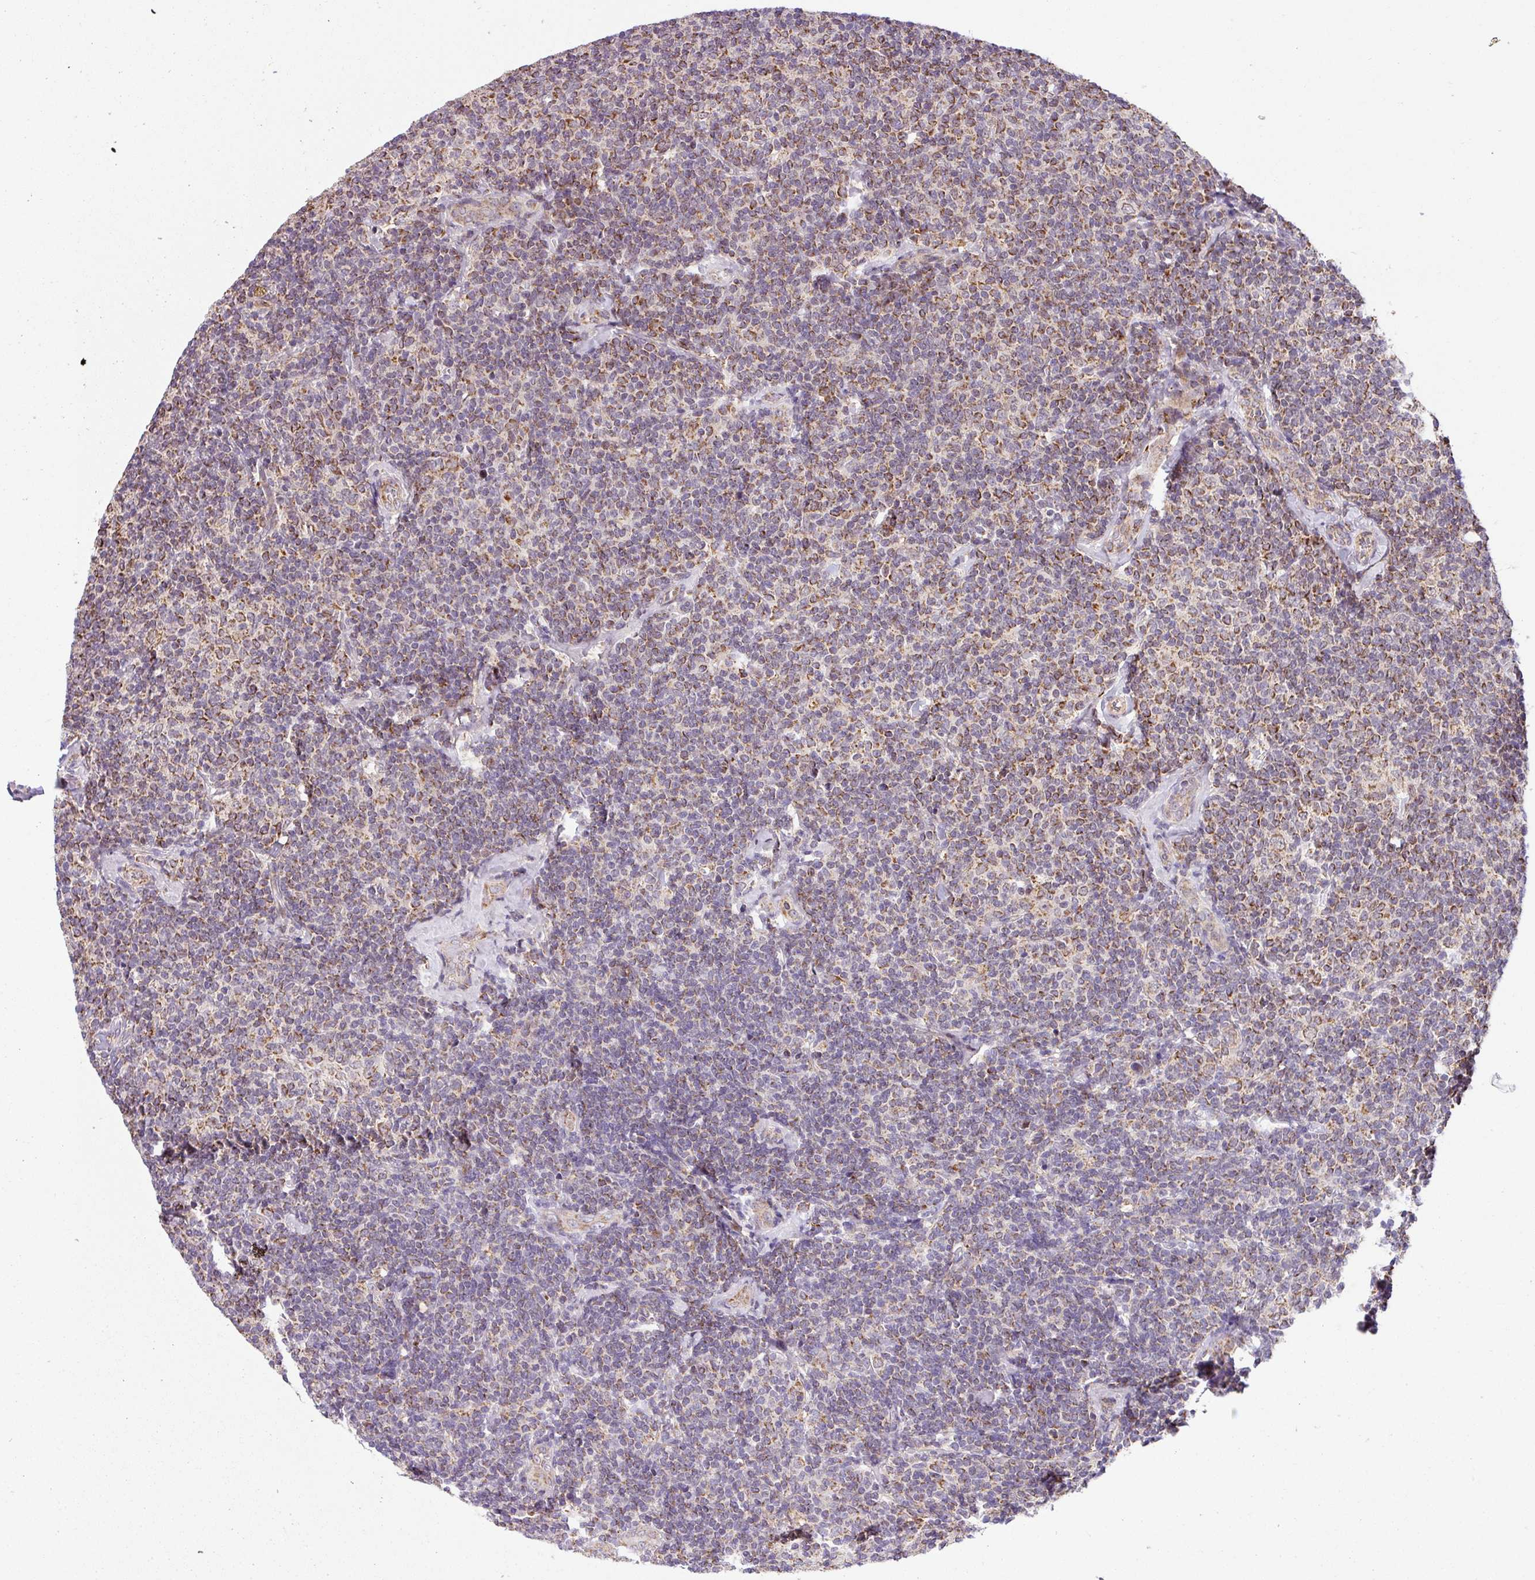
{"staining": {"intensity": "moderate", "quantity": ">75%", "location": "cytoplasmic/membranous"}, "tissue": "lymphoma", "cell_type": "Tumor cells", "image_type": "cancer", "snomed": [{"axis": "morphology", "description": "Malignant lymphoma, non-Hodgkin's type, Low grade"}, {"axis": "topography", "description": "Lymph node"}], "caption": "High-magnification brightfield microscopy of low-grade malignant lymphoma, non-Hodgkin's type stained with DAB (3,3'-diaminobenzidine) (brown) and counterstained with hematoxylin (blue). tumor cells exhibit moderate cytoplasmic/membranous positivity is identified in approximately>75% of cells. Immunohistochemistry (ihc) stains the protein of interest in brown and the nuclei are stained blue.", "gene": "SARS2", "patient": {"sex": "female", "age": 56}}